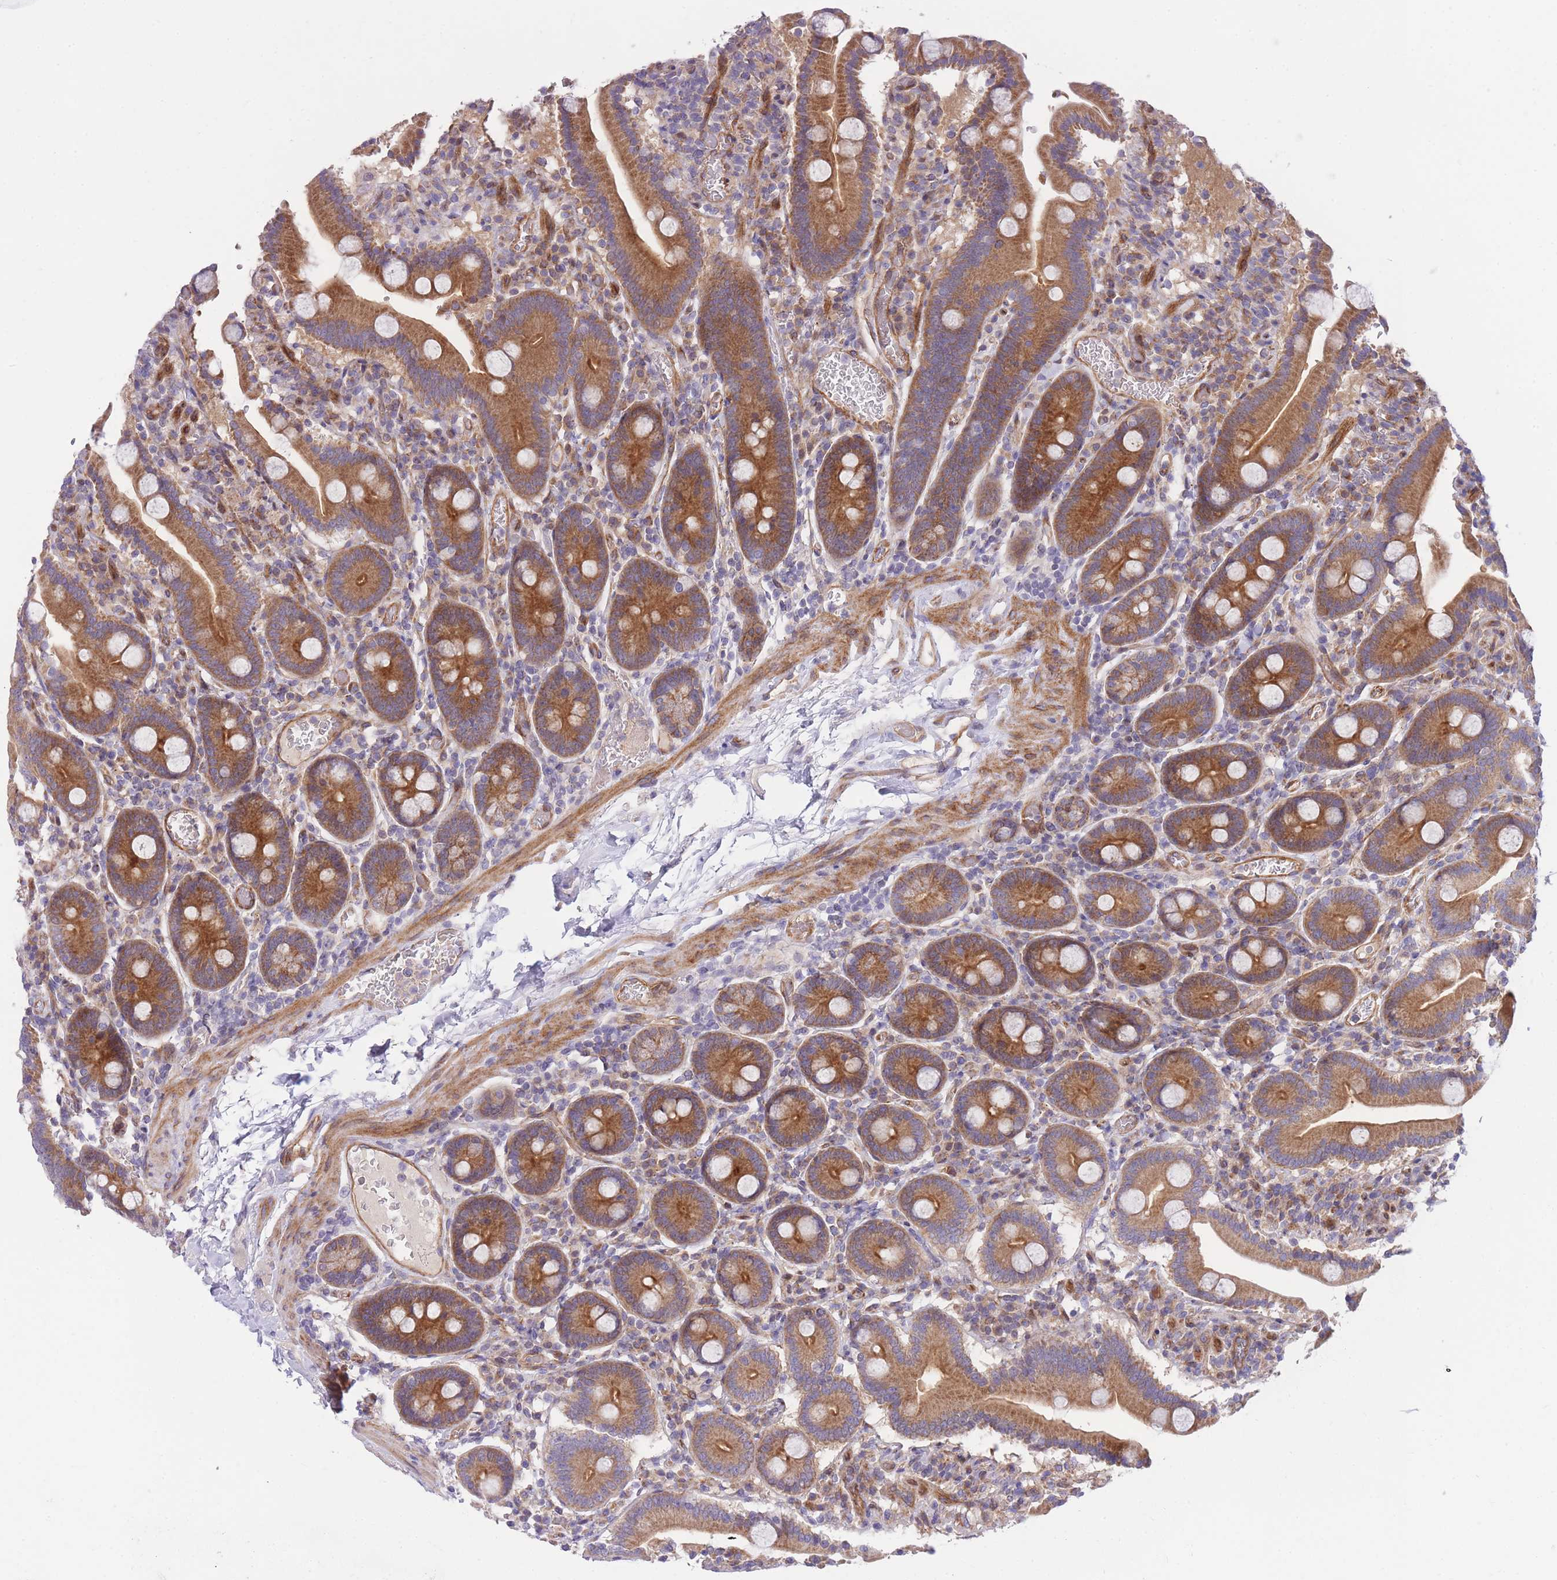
{"staining": {"intensity": "strong", "quantity": ">75%", "location": "cytoplasmic/membranous"}, "tissue": "duodenum", "cell_type": "Glandular cells", "image_type": "normal", "snomed": [{"axis": "morphology", "description": "Normal tissue, NOS"}, {"axis": "topography", "description": "Duodenum"}], "caption": "Duodenum stained with DAB (3,3'-diaminobenzidine) immunohistochemistry (IHC) exhibits high levels of strong cytoplasmic/membranous expression in approximately >75% of glandular cells.", "gene": "CHAC1", "patient": {"sex": "male", "age": 55}}